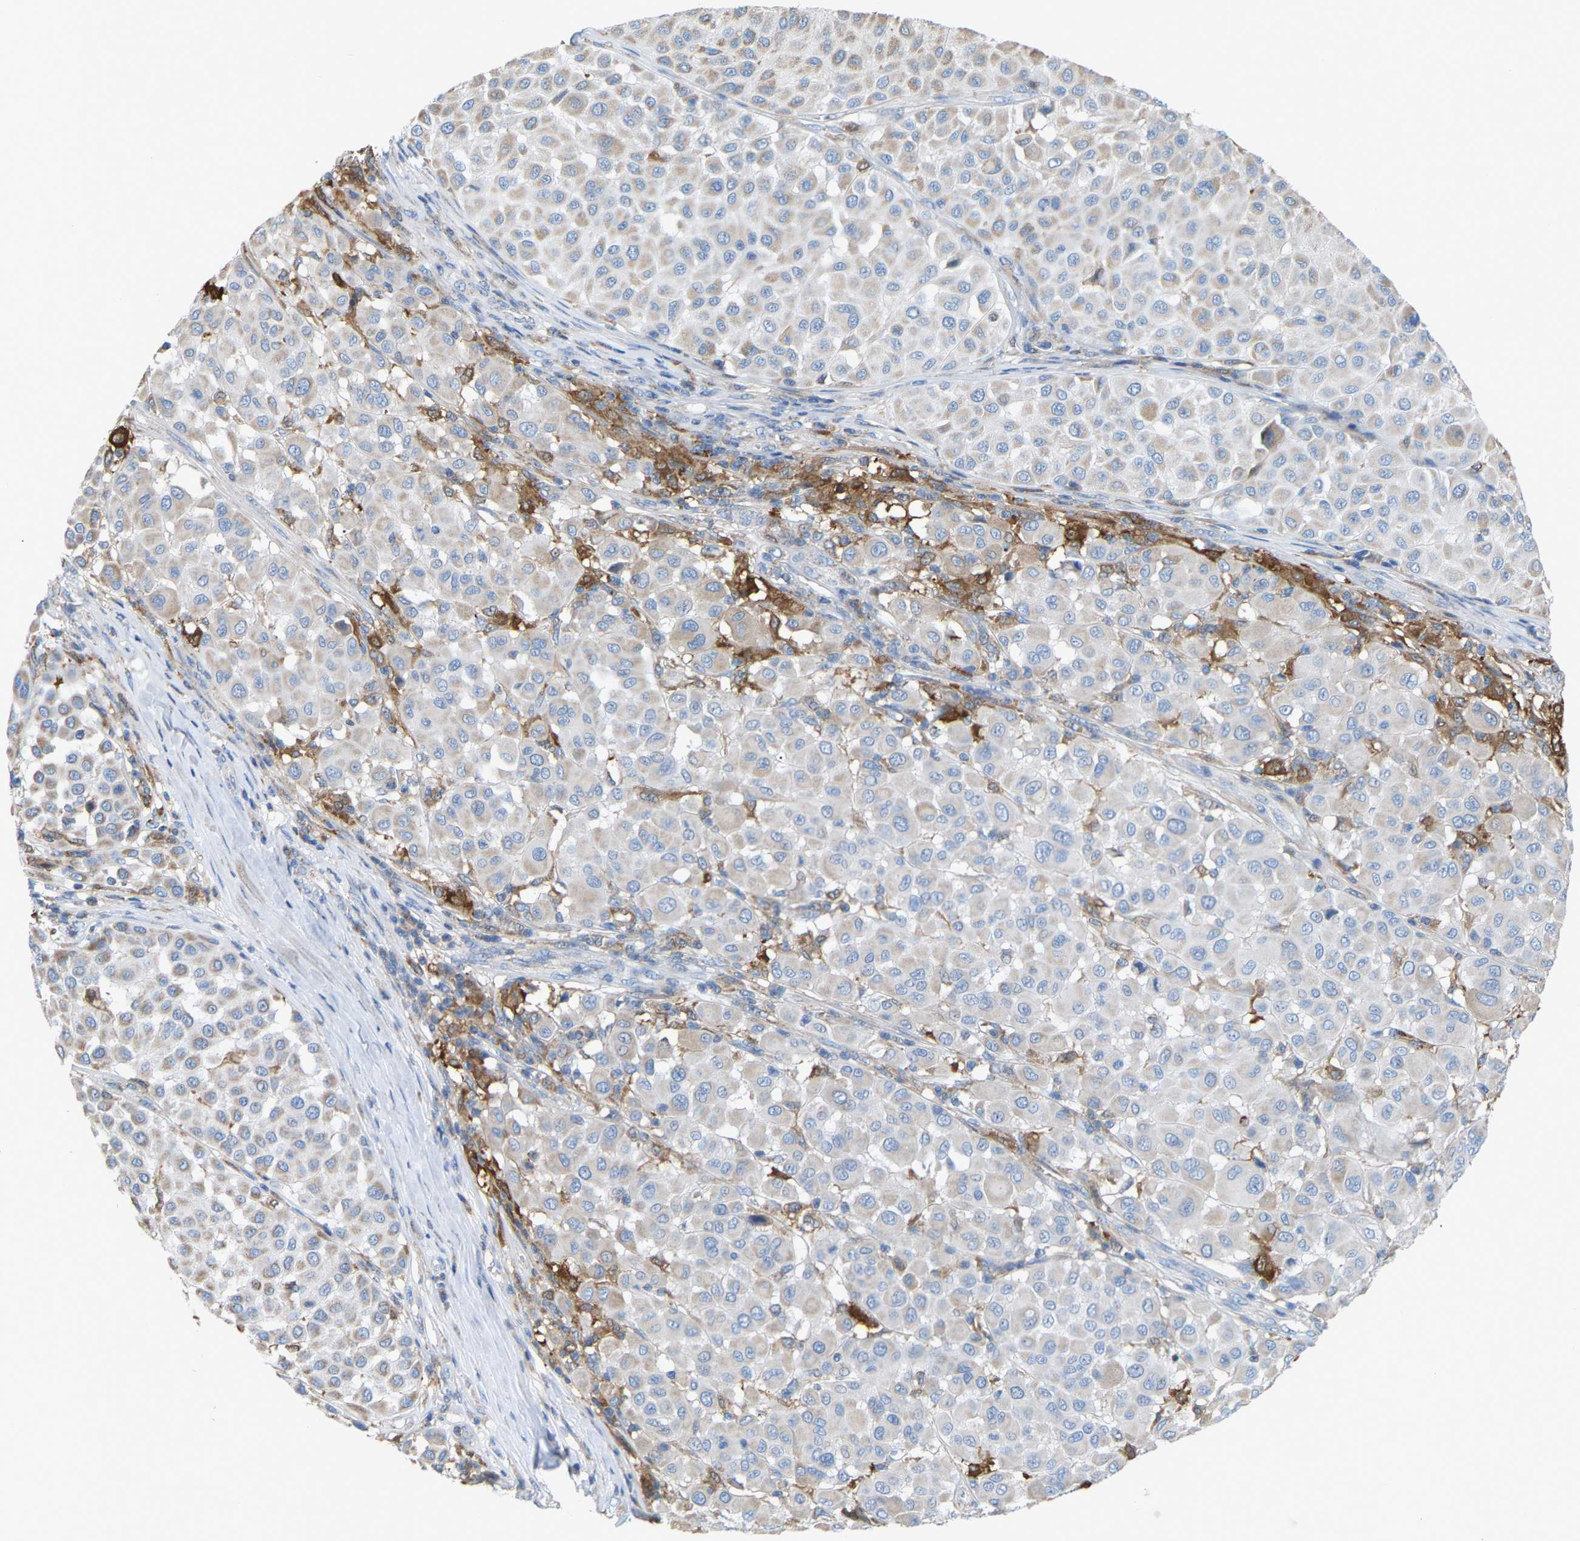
{"staining": {"intensity": "negative", "quantity": "none", "location": "none"}, "tissue": "melanoma", "cell_type": "Tumor cells", "image_type": "cancer", "snomed": [{"axis": "morphology", "description": "Malignant melanoma, Metastatic site"}, {"axis": "topography", "description": "Soft tissue"}], "caption": "High magnification brightfield microscopy of melanoma stained with DAB (brown) and counterstained with hematoxylin (blue): tumor cells show no significant expression.", "gene": "CROT", "patient": {"sex": "male", "age": 41}}